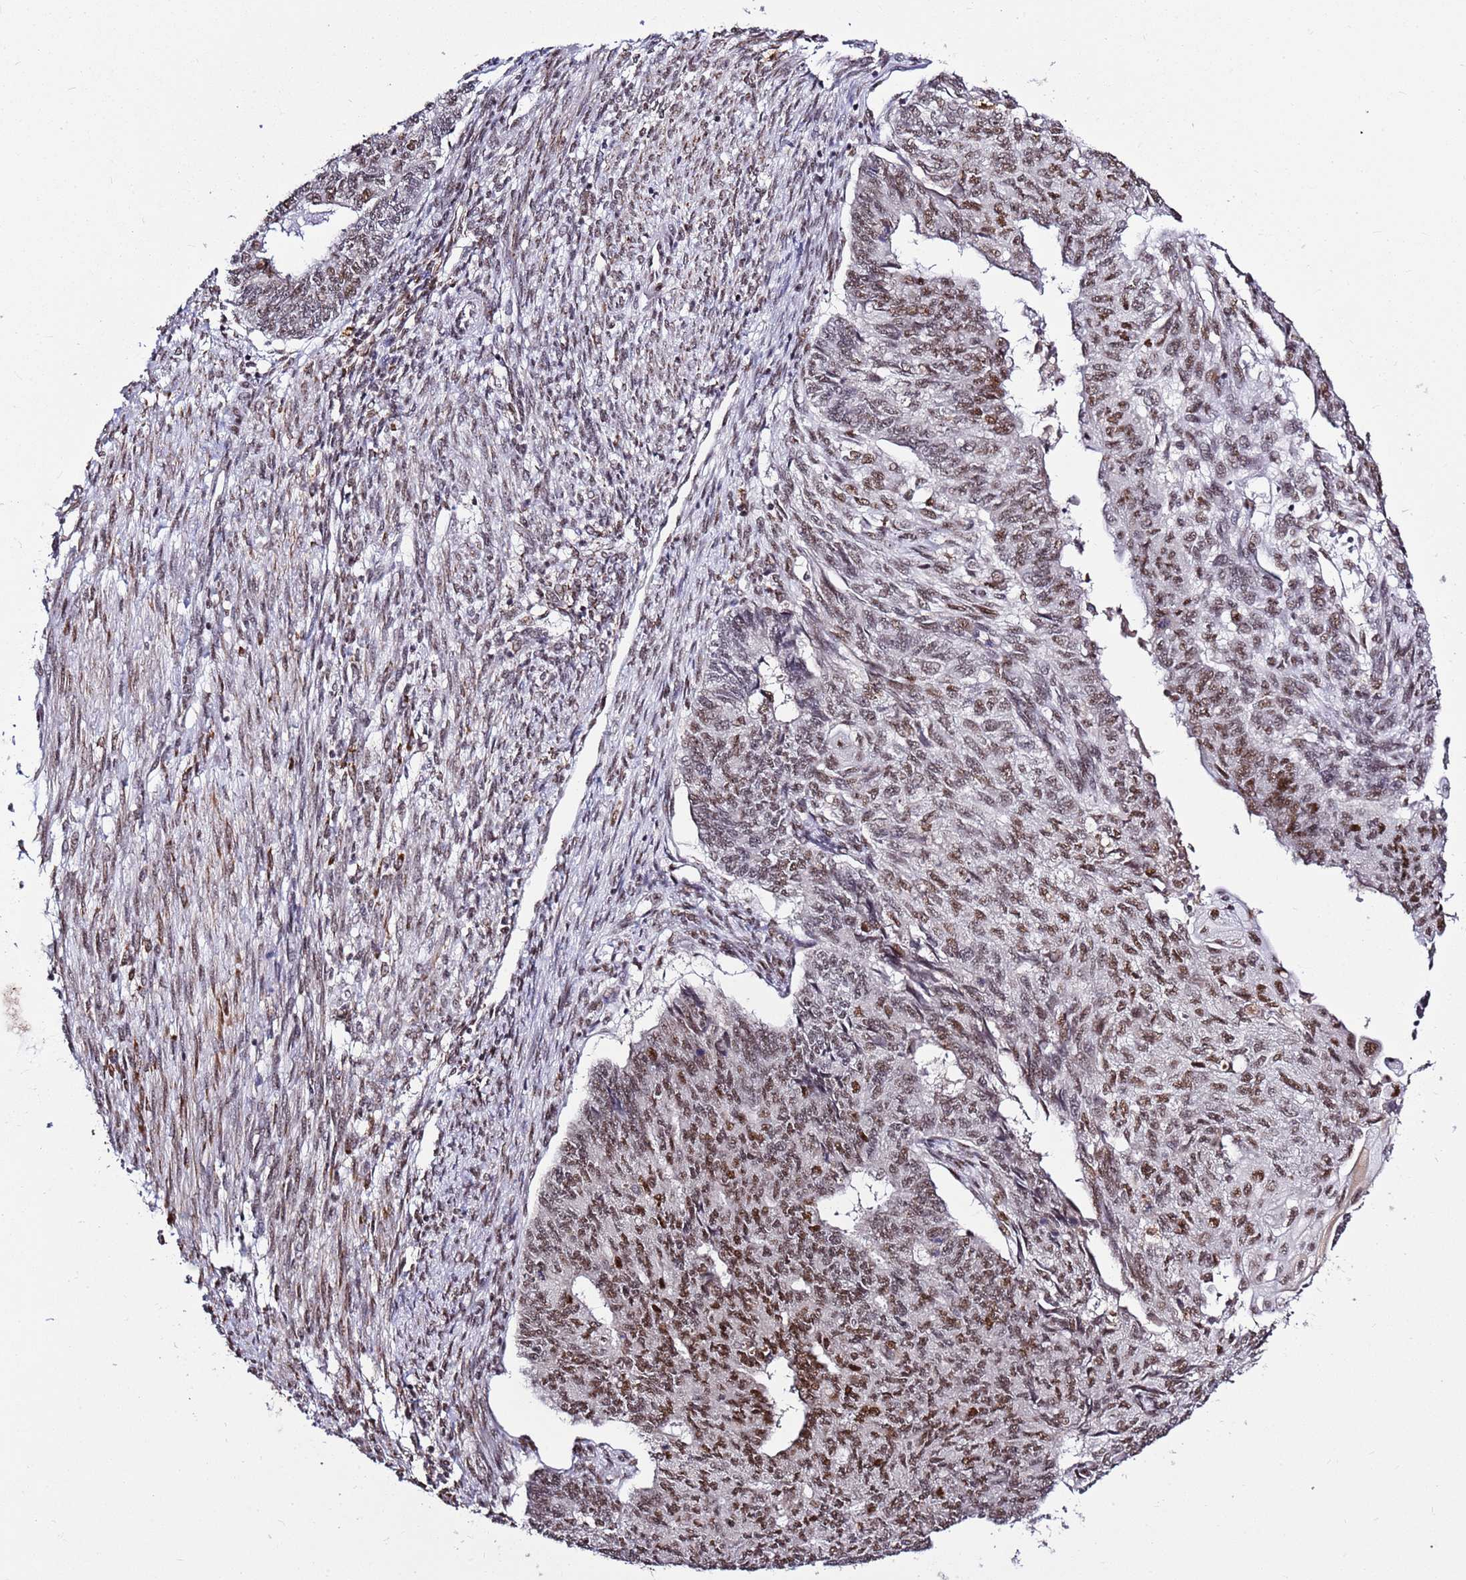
{"staining": {"intensity": "moderate", "quantity": ">75%", "location": "nuclear"}, "tissue": "endometrial cancer", "cell_type": "Tumor cells", "image_type": "cancer", "snomed": [{"axis": "morphology", "description": "Adenocarcinoma, NOS"}, {"axis": "topography", "description": "Endometrium"}], "caption": "Tumor cells show moderate nuclear expression in about >75% of cells in endometrial cancer (adenocarcinoma).", "gene": "AKAP8L", "patient": {"sex": "female", "age": 32}}